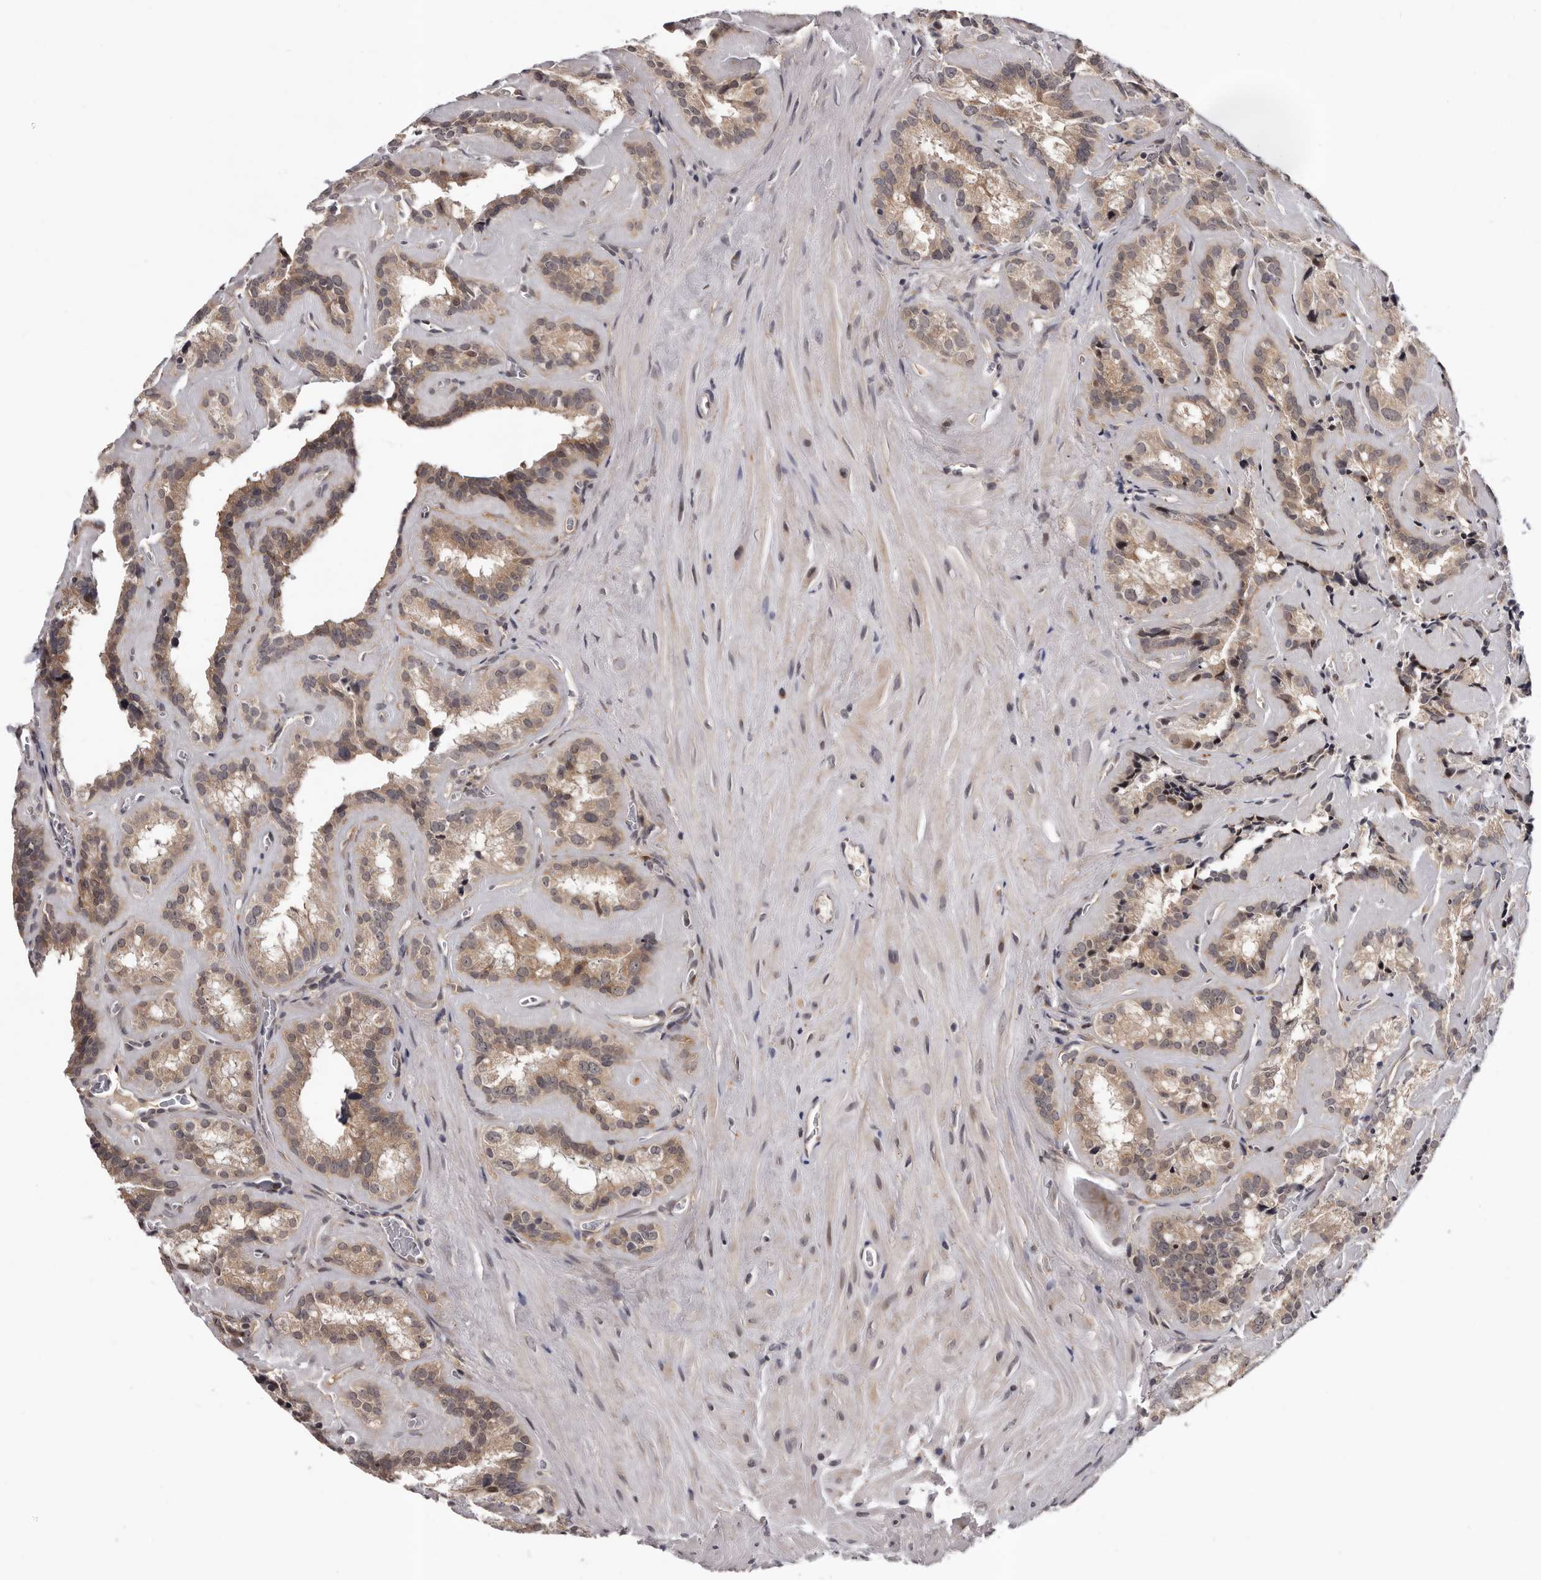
{"staining": {"intensity": "weak", "quantity": "25%-75%", "location": "cytoplasmic/membranous,nuclear"}, "tissue": "seminal vesicle", "cell_type": "Glandular cells", "image_type": "normal", "snomed": [{"axis": "morphology", "description": "Normal tissue, NOS"}, {"axis": "topography", "description": "Prostate"}, {"axis": "topography", "description": "Seminal veicle"}], "caption": "Weak cytoplasmic/membranous,nuclear staining for a protein is seen in approximately 25%-75% of glandular cells of normal seminal vesicle using immunohistochemistry.", "gene": "MED8", "patient": {"sex": "male", "age": 59}}